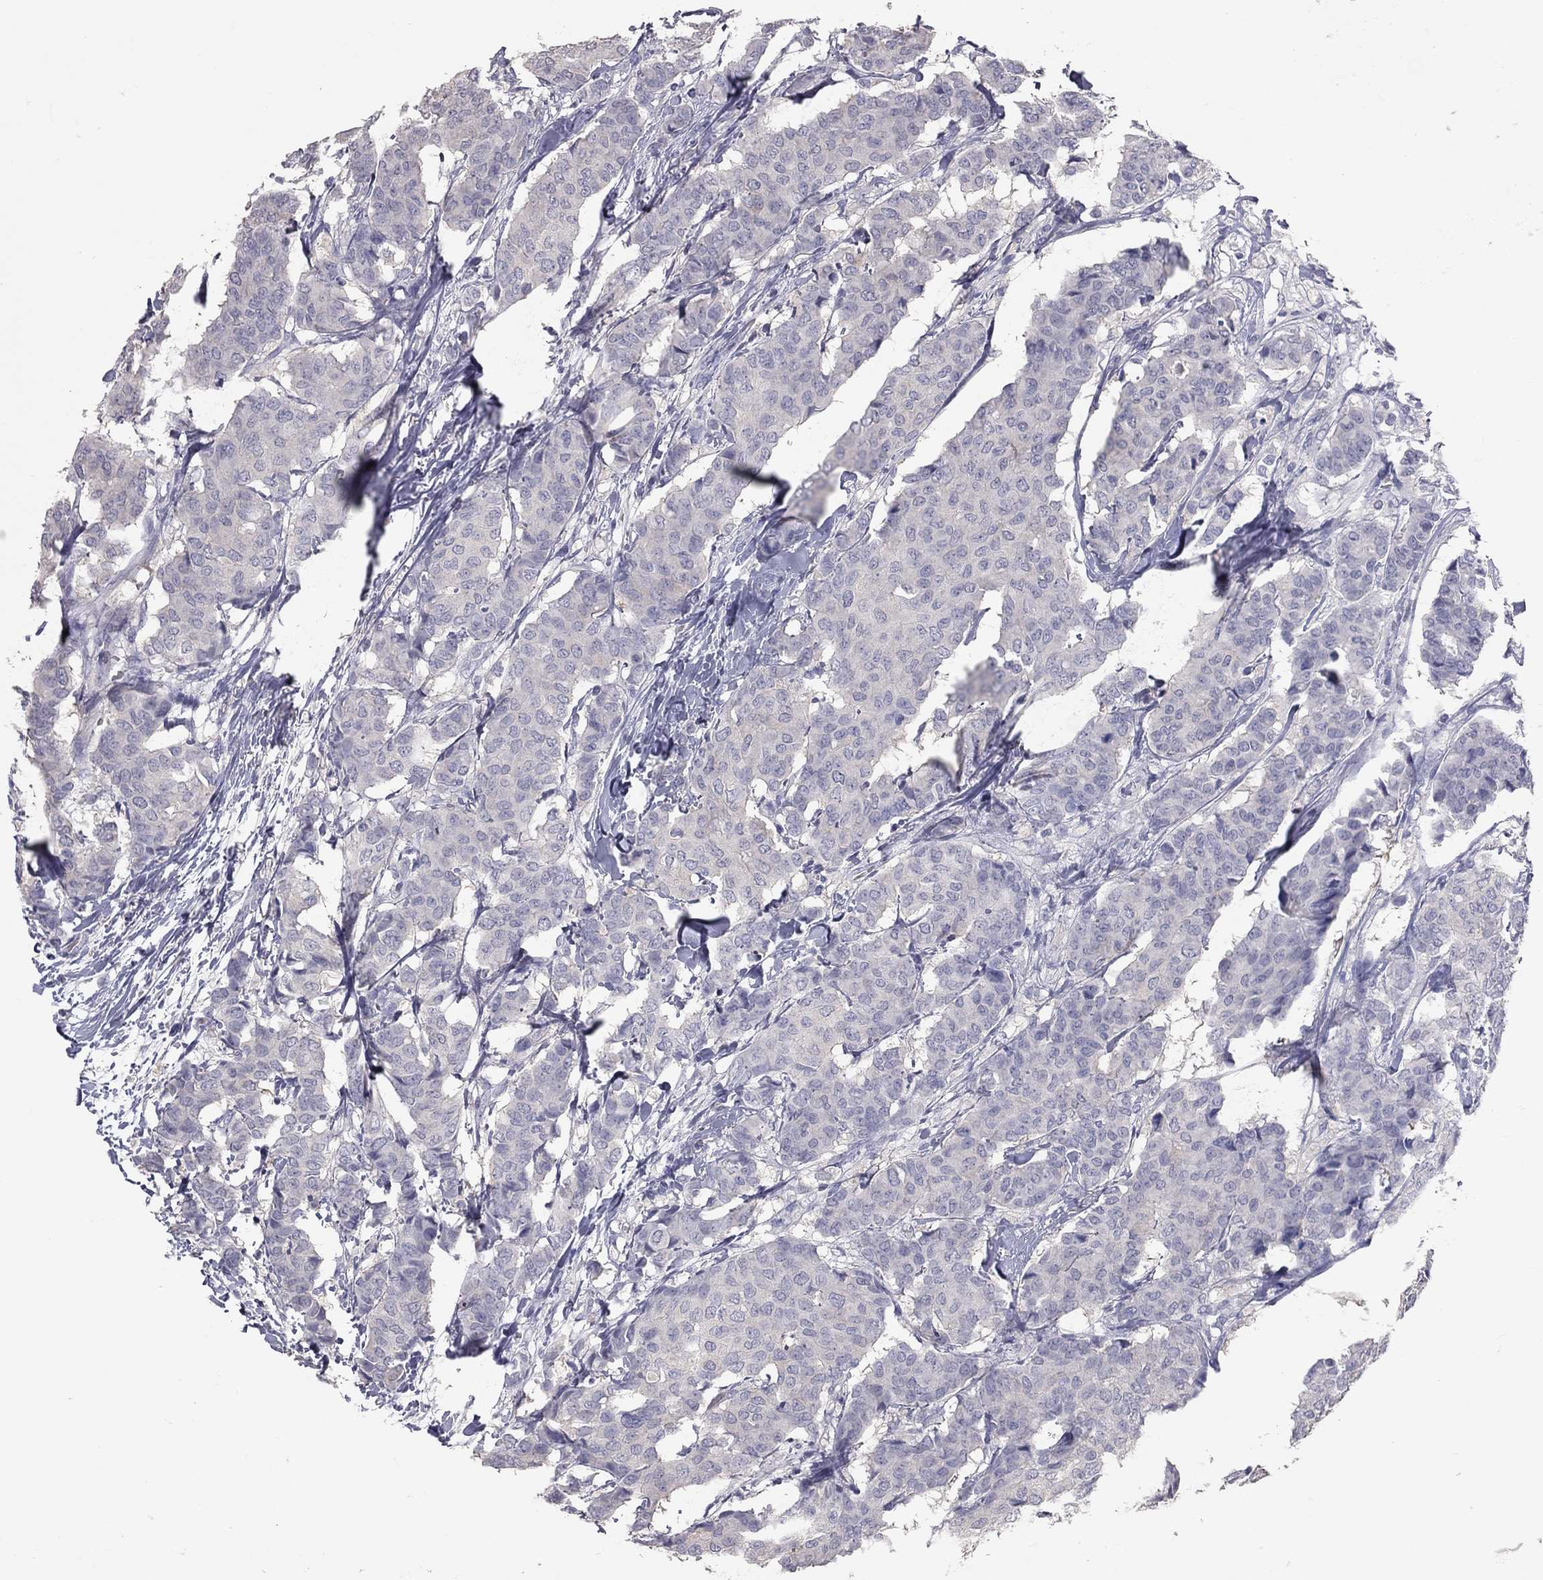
{"staining": {"intensity": "negative", "quantity": "none", "location": "none"}, "tissue": "breast cancer", "cell_type": "Tumor cells", "image_type": "cancer", "snomed": [{"axis": "morphology", "description": "Duct carcinoma"}, {"axis": "topography", "description": "Breast"}], "caption": "DAB immunohistochemical staining of human breast cancer exhibits no significant positivity in tumor cells.", "gene": "TFPI2", "patient": {"sex": "female", "age": 75}}